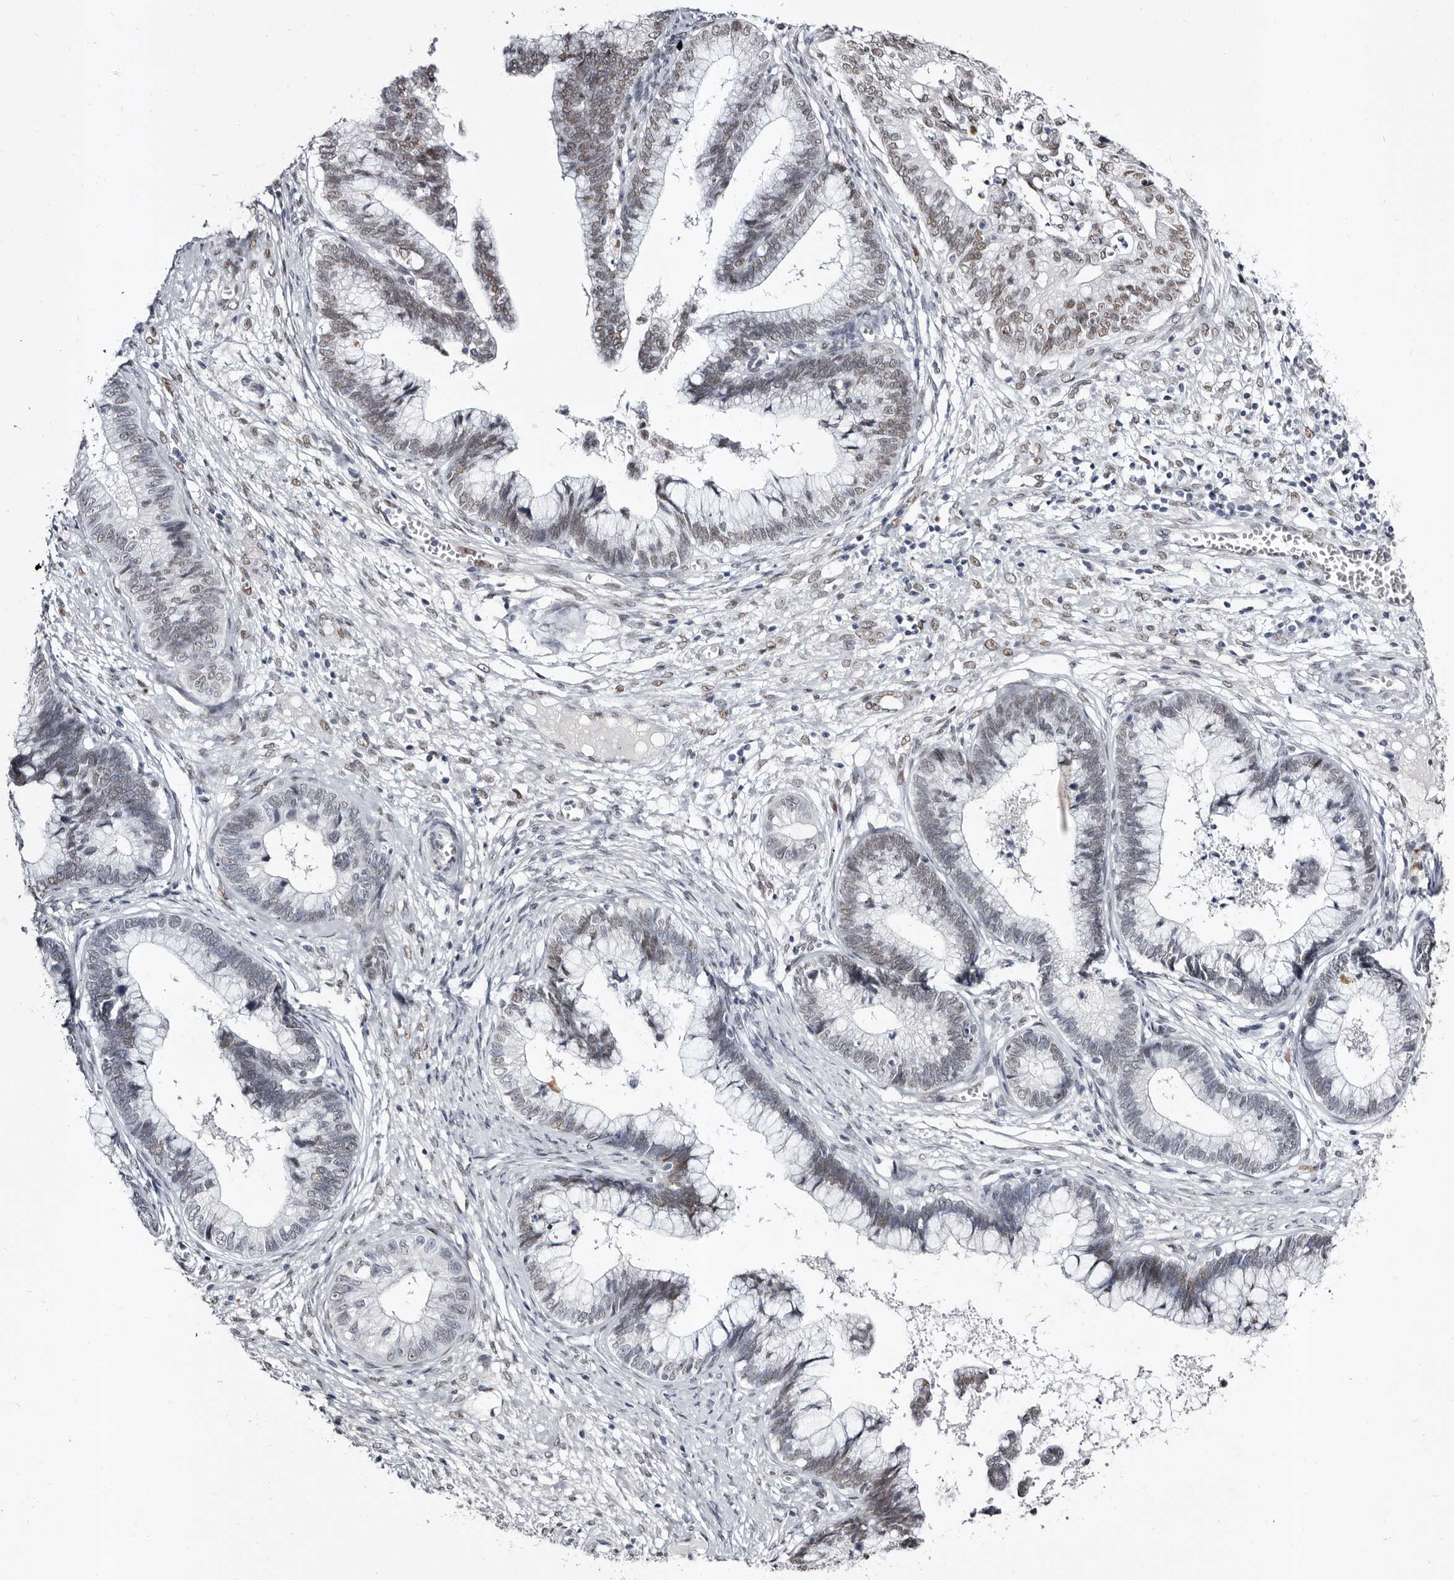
{"staining": {"intensity": "weak", "quantity": "25%-75%", "location": "nuclear"}, "tissue": "cervical cancer", "cell_type": "Tumor cells", "image_type": "cancer", "snomed": [{"axis": "morphology", "description": "Adenocarcinoma, NOS"}, {"axis": "topography", "description": "Cervix"}], "caption": "Human cervical adenocarcinoma stained with a protein marker displays weak staining in tumor cells.", "gene": "ZNF326", "patient": {"sex": "female", "age": 44}}